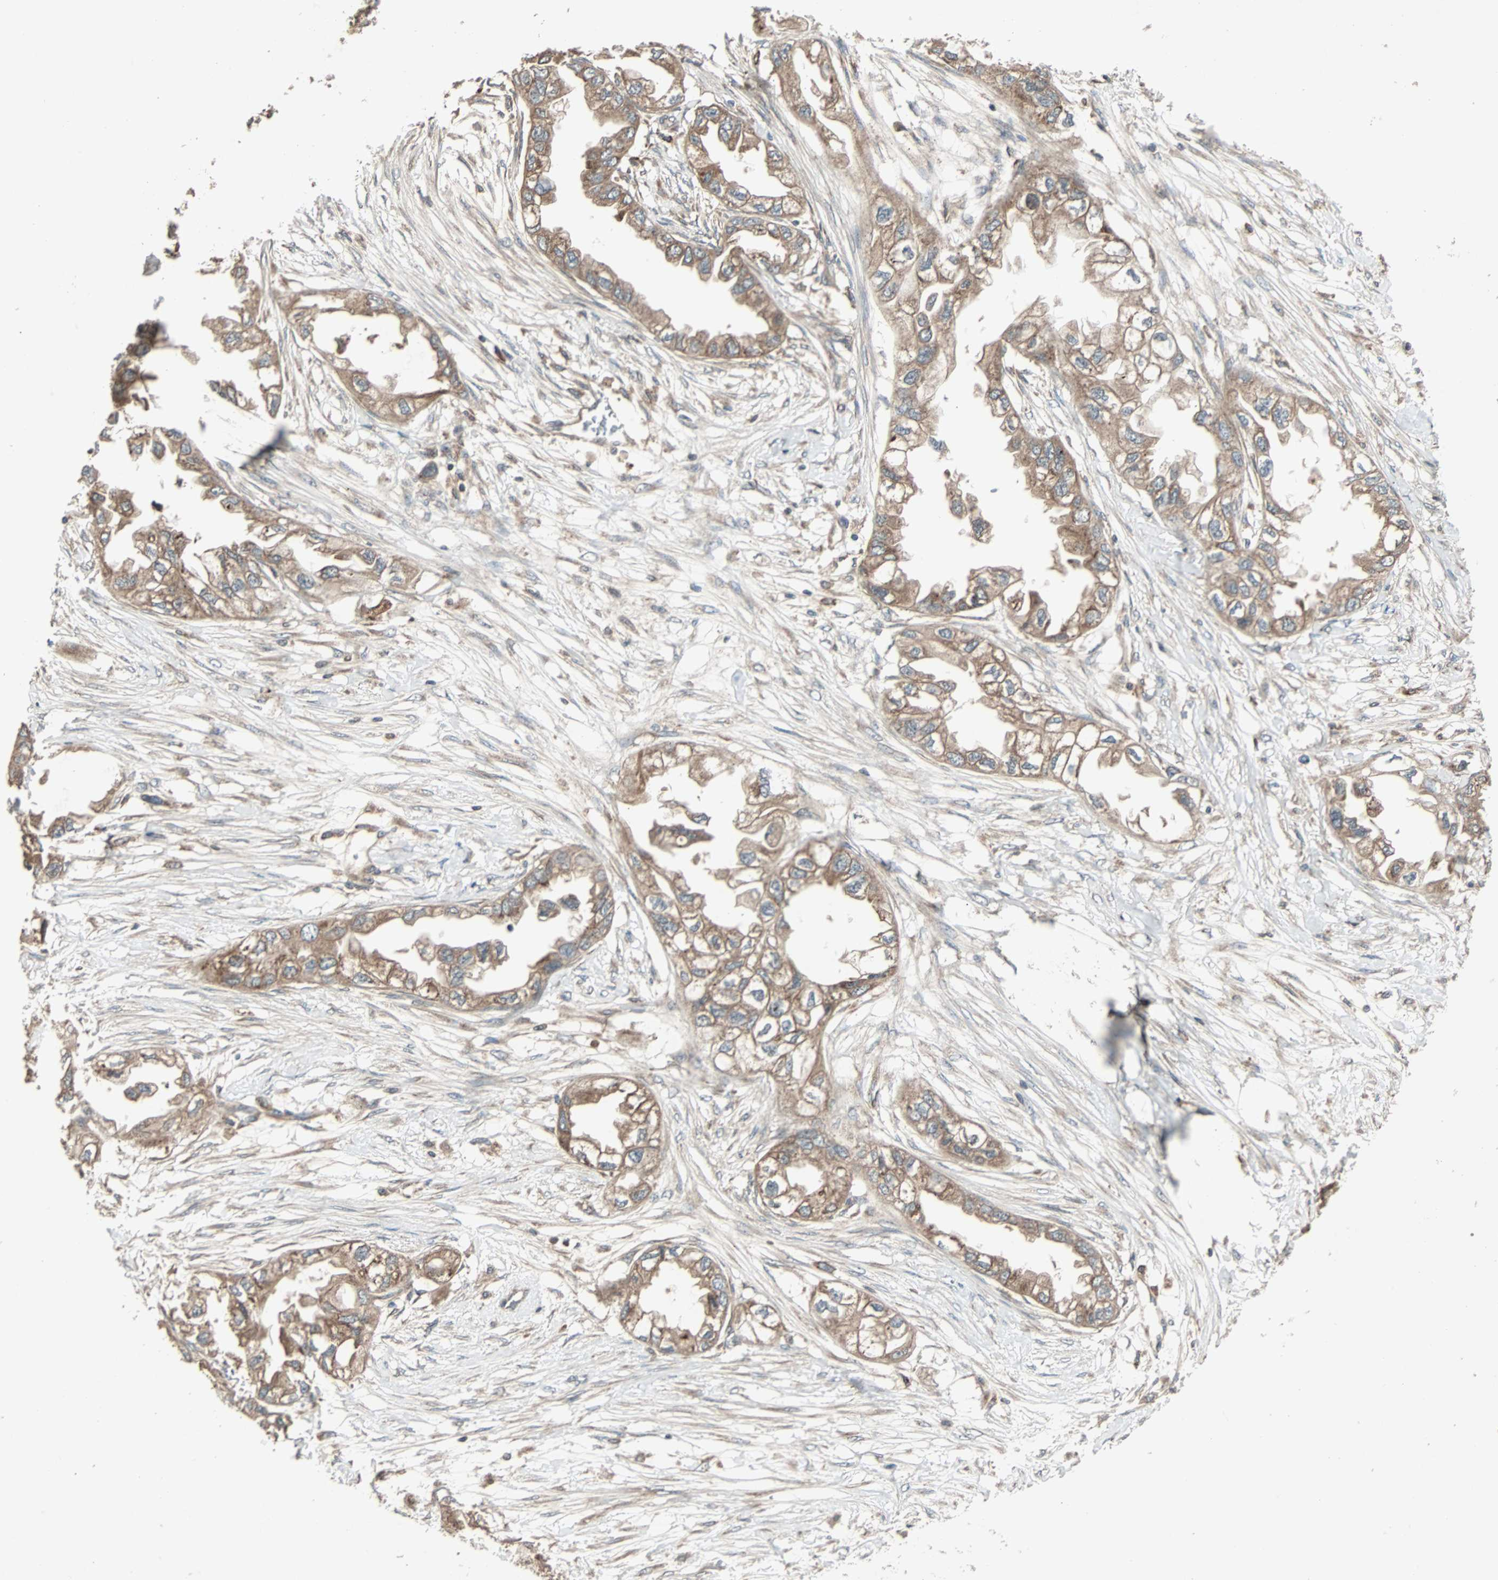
{"staining": {"intensity": "moderate", "quantity": ">75%", "location": "cytoplasmic/membranous"}, "tissue": "endometrial cancer", "cell_type": "Tumor cells", "image_type": "cancer", "snomed": [{"axis": "morphology", "description": "Adenocarcinoma, NOS"}, {"axis": "topography", "description": "Endometrium"}], "caption": "IHC micrograph of human endometrial cancer stained for a protein (brown), which reveals medium levels of moderate cytoplasmic/membranous staining in approximately >75% of tumor cells.", "gene": "RAB7A", "patient": {"sex": "female", "age": 67}}